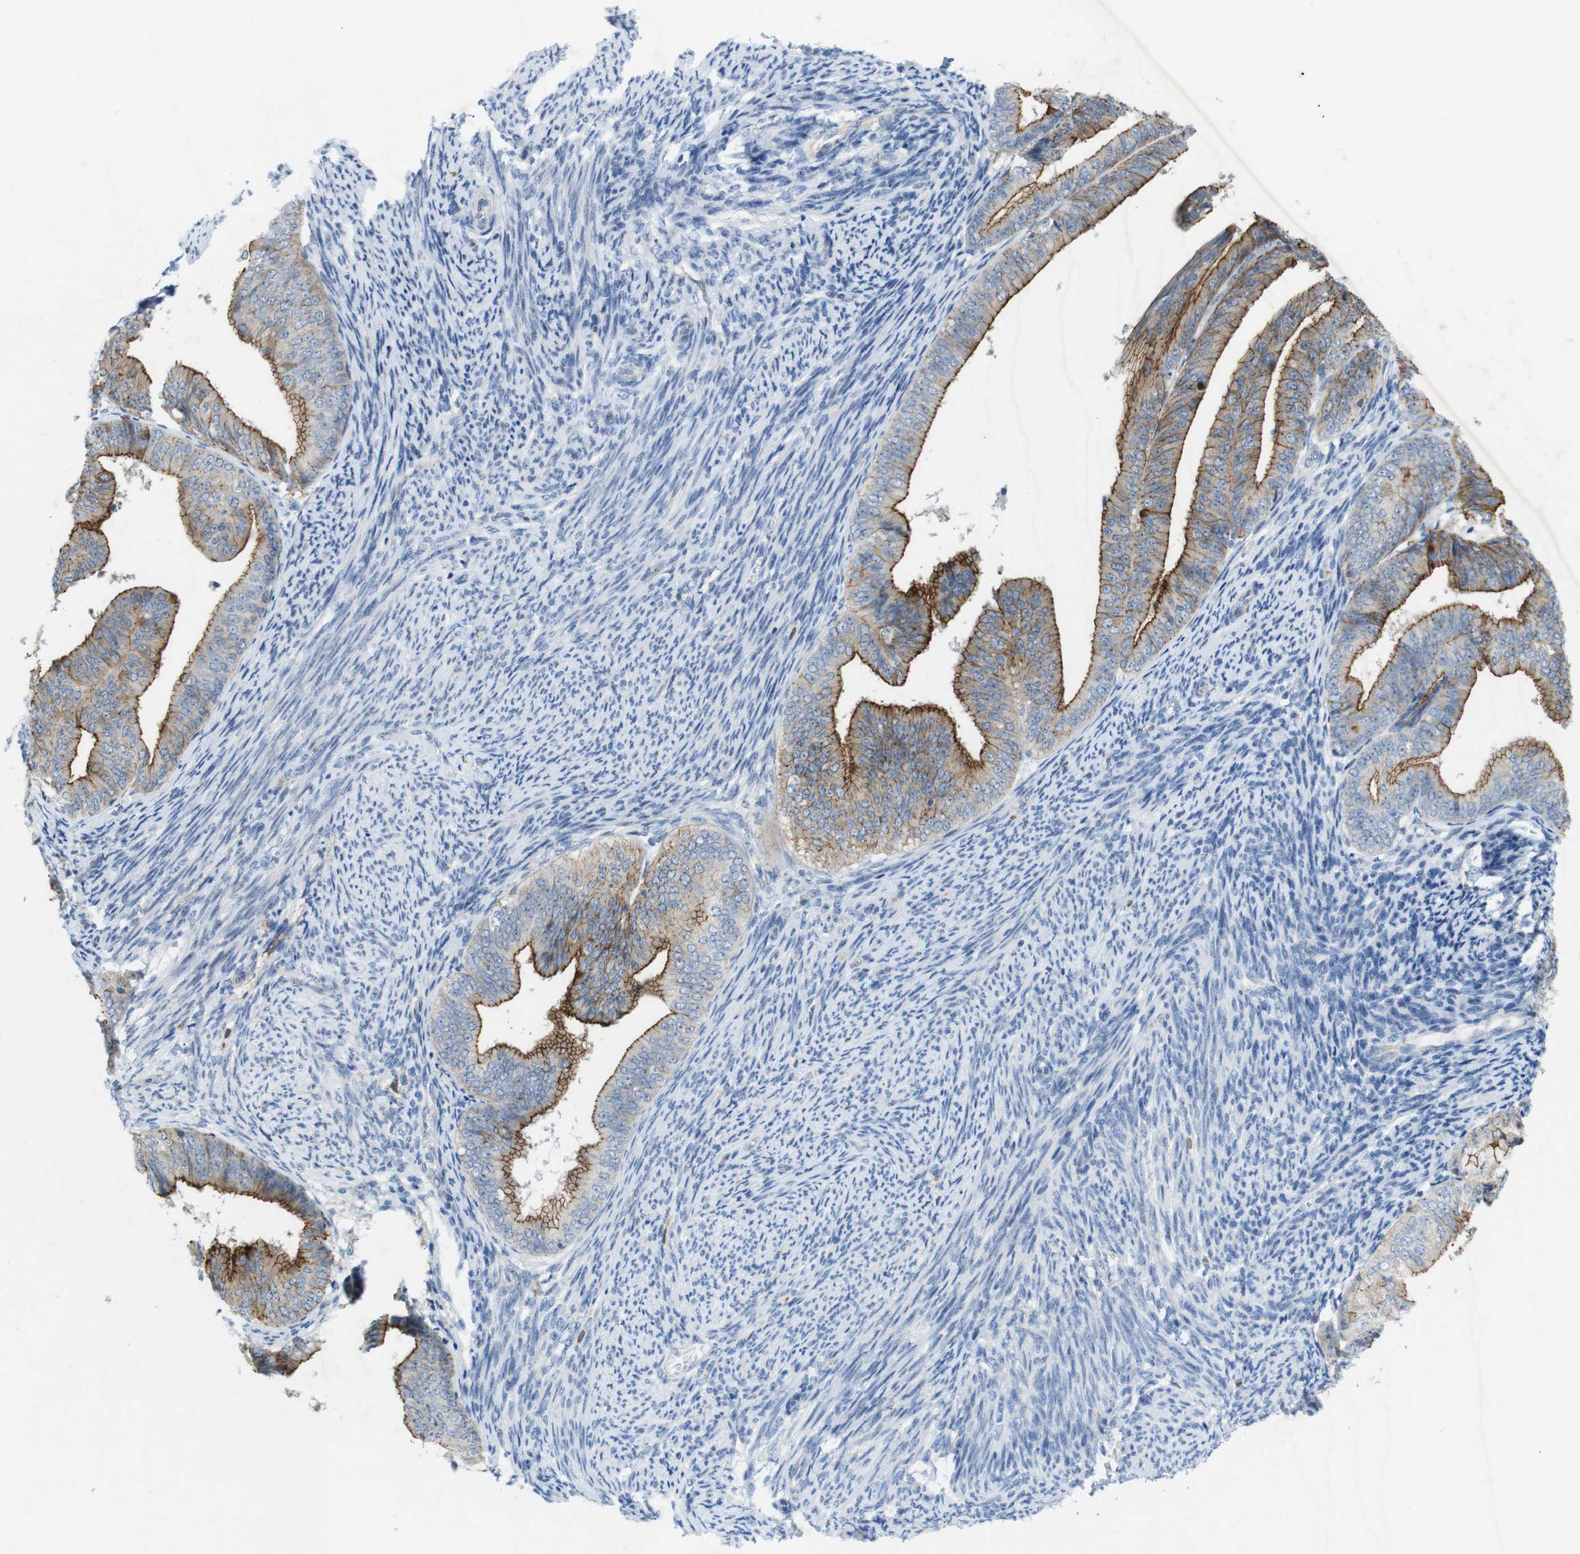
{"staining": {"intensity": "moderate", "quantity": "25%-75%", "location": "cytoplasmic/membranous"}, "tissue": "endometrial cancer", "cell_type": "Tumor cells", "image_type": "cancer", "snomed": [{"axis": "morphology", "description": "Adenocarcinoma, NOS"}, {"axis": "topography", "description": "Endometrium"}], "caption": "The histopathology image shows a brown stain indicating the presence of a protein in the cytoplasmic/membranous of tumor cells in endometrial adenocarcinoma.", "gene": "TJP3", "patient": {"sex": "female", "age": 63}}